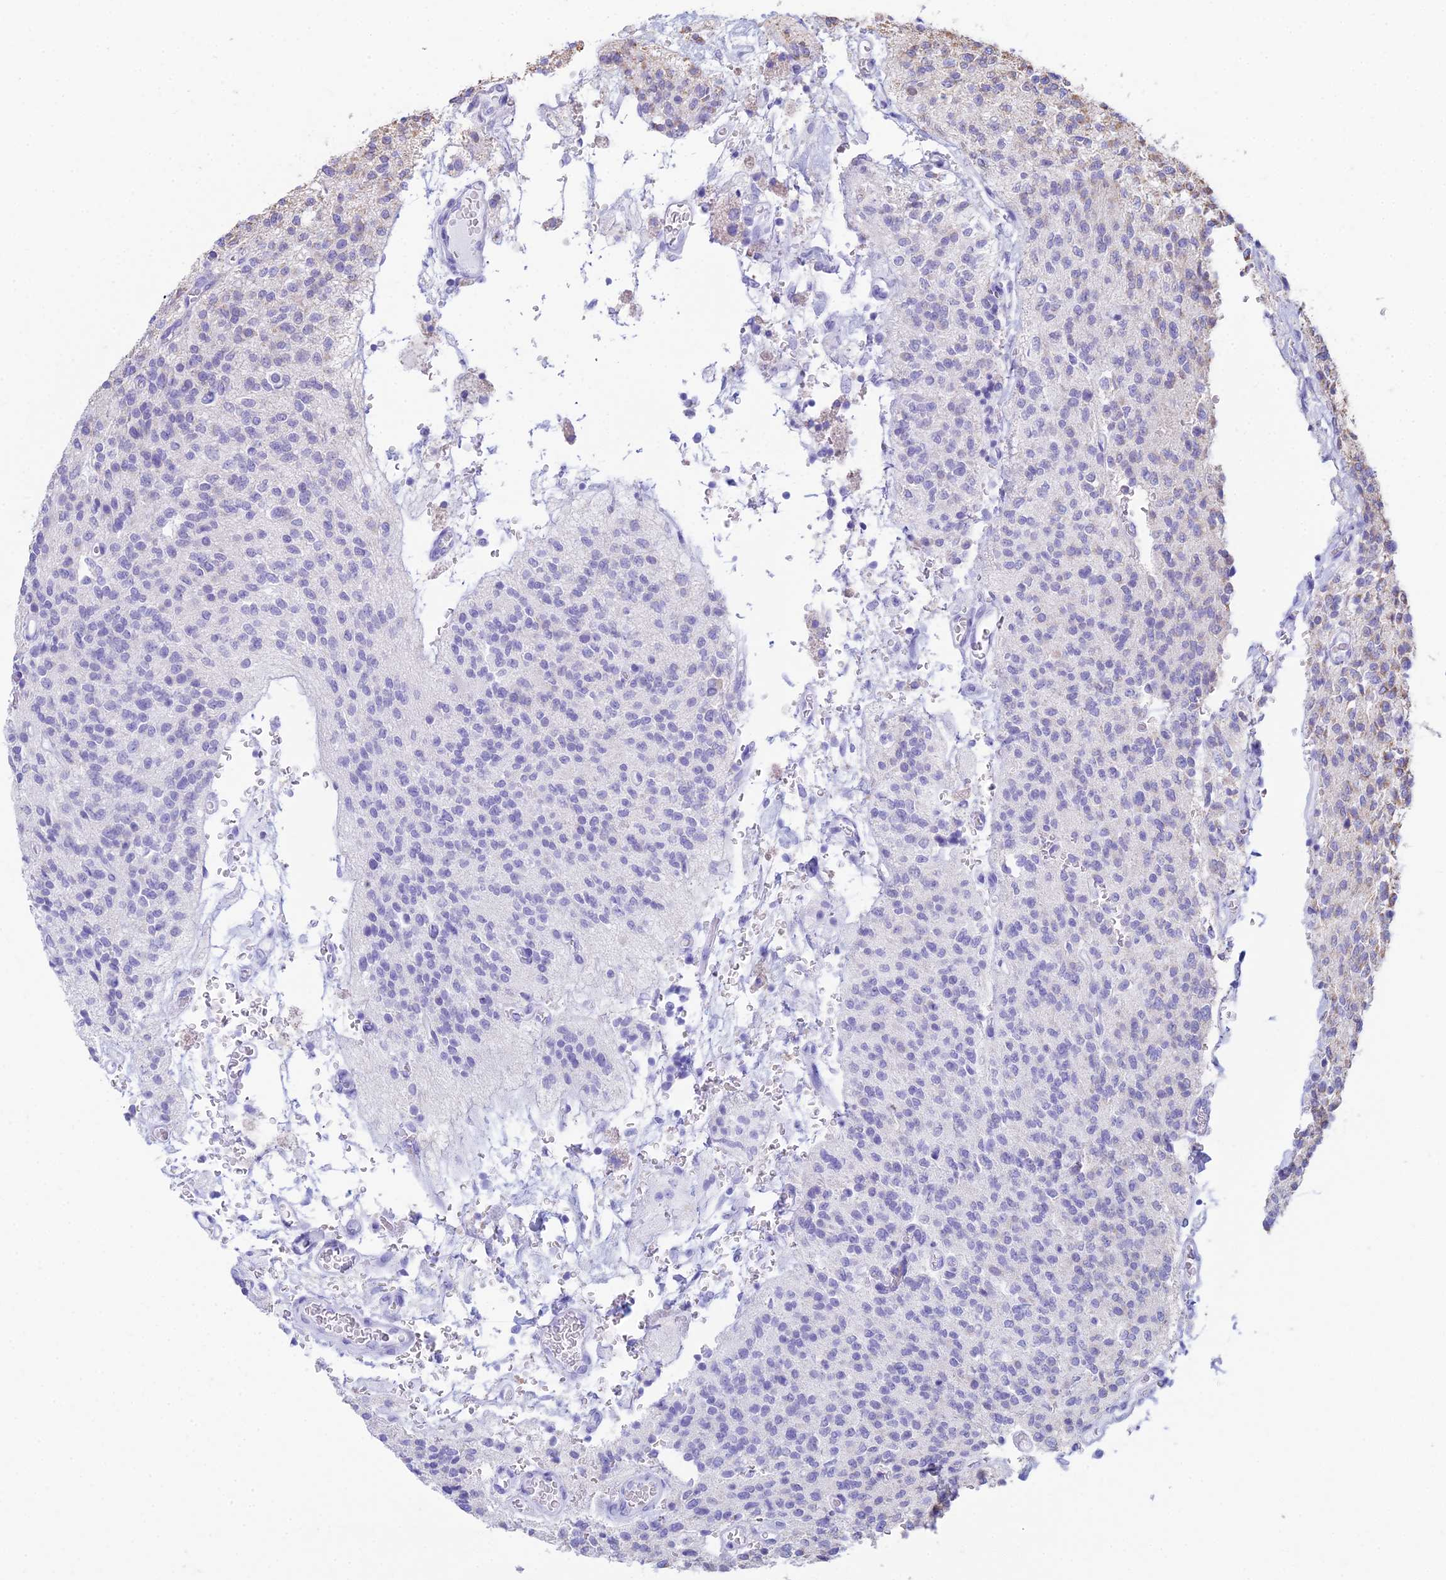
{"staining": {"intensity": "moderate", "quantity": "<25%", "location": "cytoplasmic/membranous"}, "tissue": "glioma", "cell_type": "Tumor cells", "image_type": "cancer", "snomed": [{"axis": "morphology", "description": "Glioma, malignant, High grade"}, {"axis": "topography", "description": "Brain"}], "caption": "Immunohistochemistry of human glioma exhibits low levels of moderate cytoplasmic/membranous staining in about <25% of tumor cells.", "gene": "OR2W3", "patient": {"sex": "male", "age": 34}}